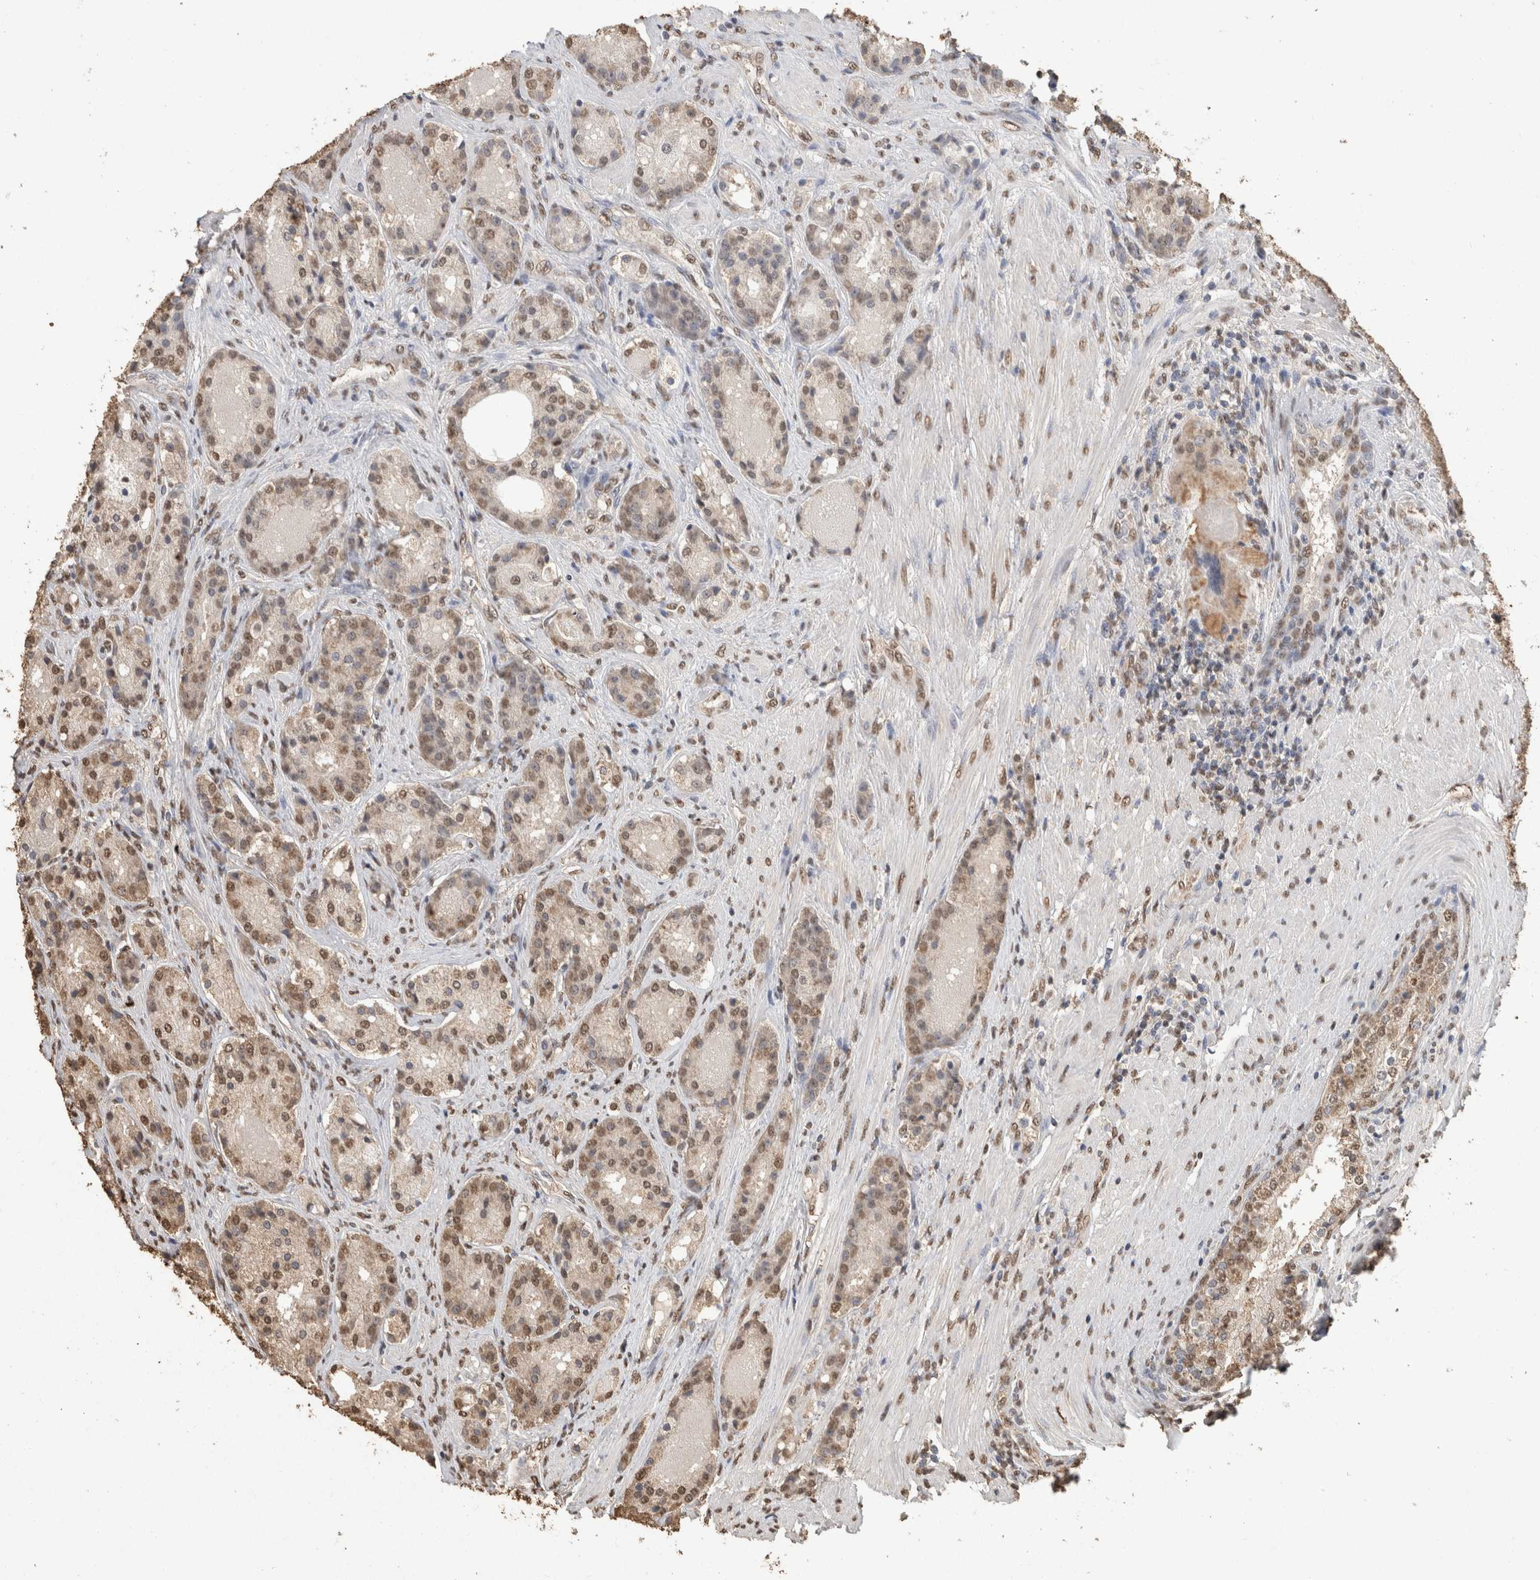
{"staining": {"intensity": "moderate", "quantity": ">75%", "location": "nuclear"}, "tissue": "prostate cancer", "cell_type": "Tumor cells", "image_type": "cancer", "snomed": [{"axis": "morphology", "description": "Adenocarcinoma, High grade"}, {"axis": "topography", "description": "Prostate"}], "caption": "High-grade adenocarcinoma (prostate) stained with IHC reveals moderate nuclear staining in about >75% of tumor cells. Immunohistochemistry stains the protein of interest in brown and the nuclei are stained blue.", "gene": "HAND2", "patient": {"sex": "male", "age": 60}}